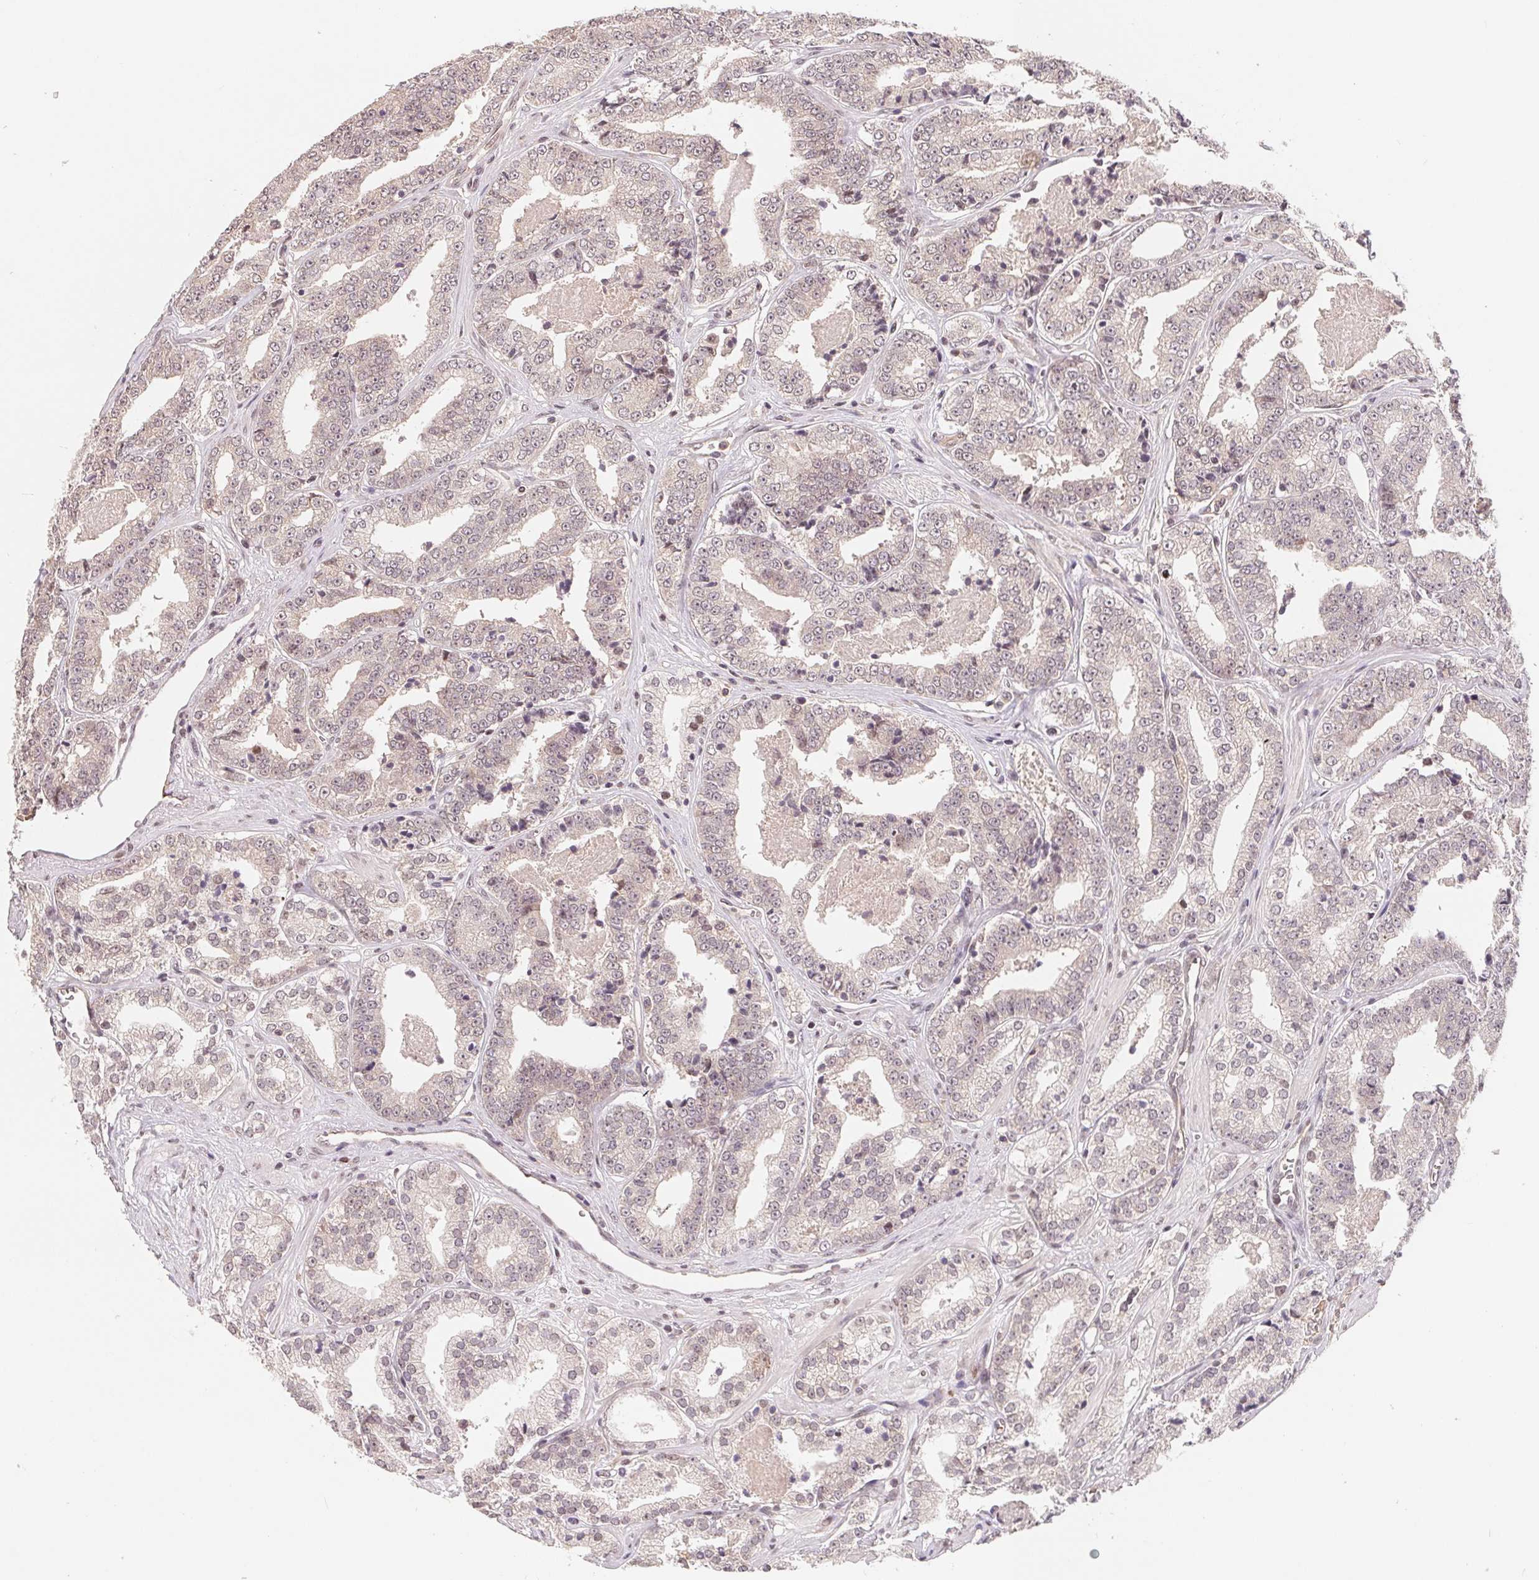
{"staining": {"intensity": "negative", "quantity": "none", "location": "none"}, "tissue": "prostate cancer", "cell_type": "Tumor cells", "image_type": "cancer", "snomed": [{"axis": "morphology", "description": "Adenocarcinoma, Low grade"}, {"axis": "topography", "description": "Prostate"}], "caption": "Immunohistochemistry of prostate cancer shows no staining in tumor cells.", "gene": "HMGN3", "patient": {"sex": "male", "age": 60}}